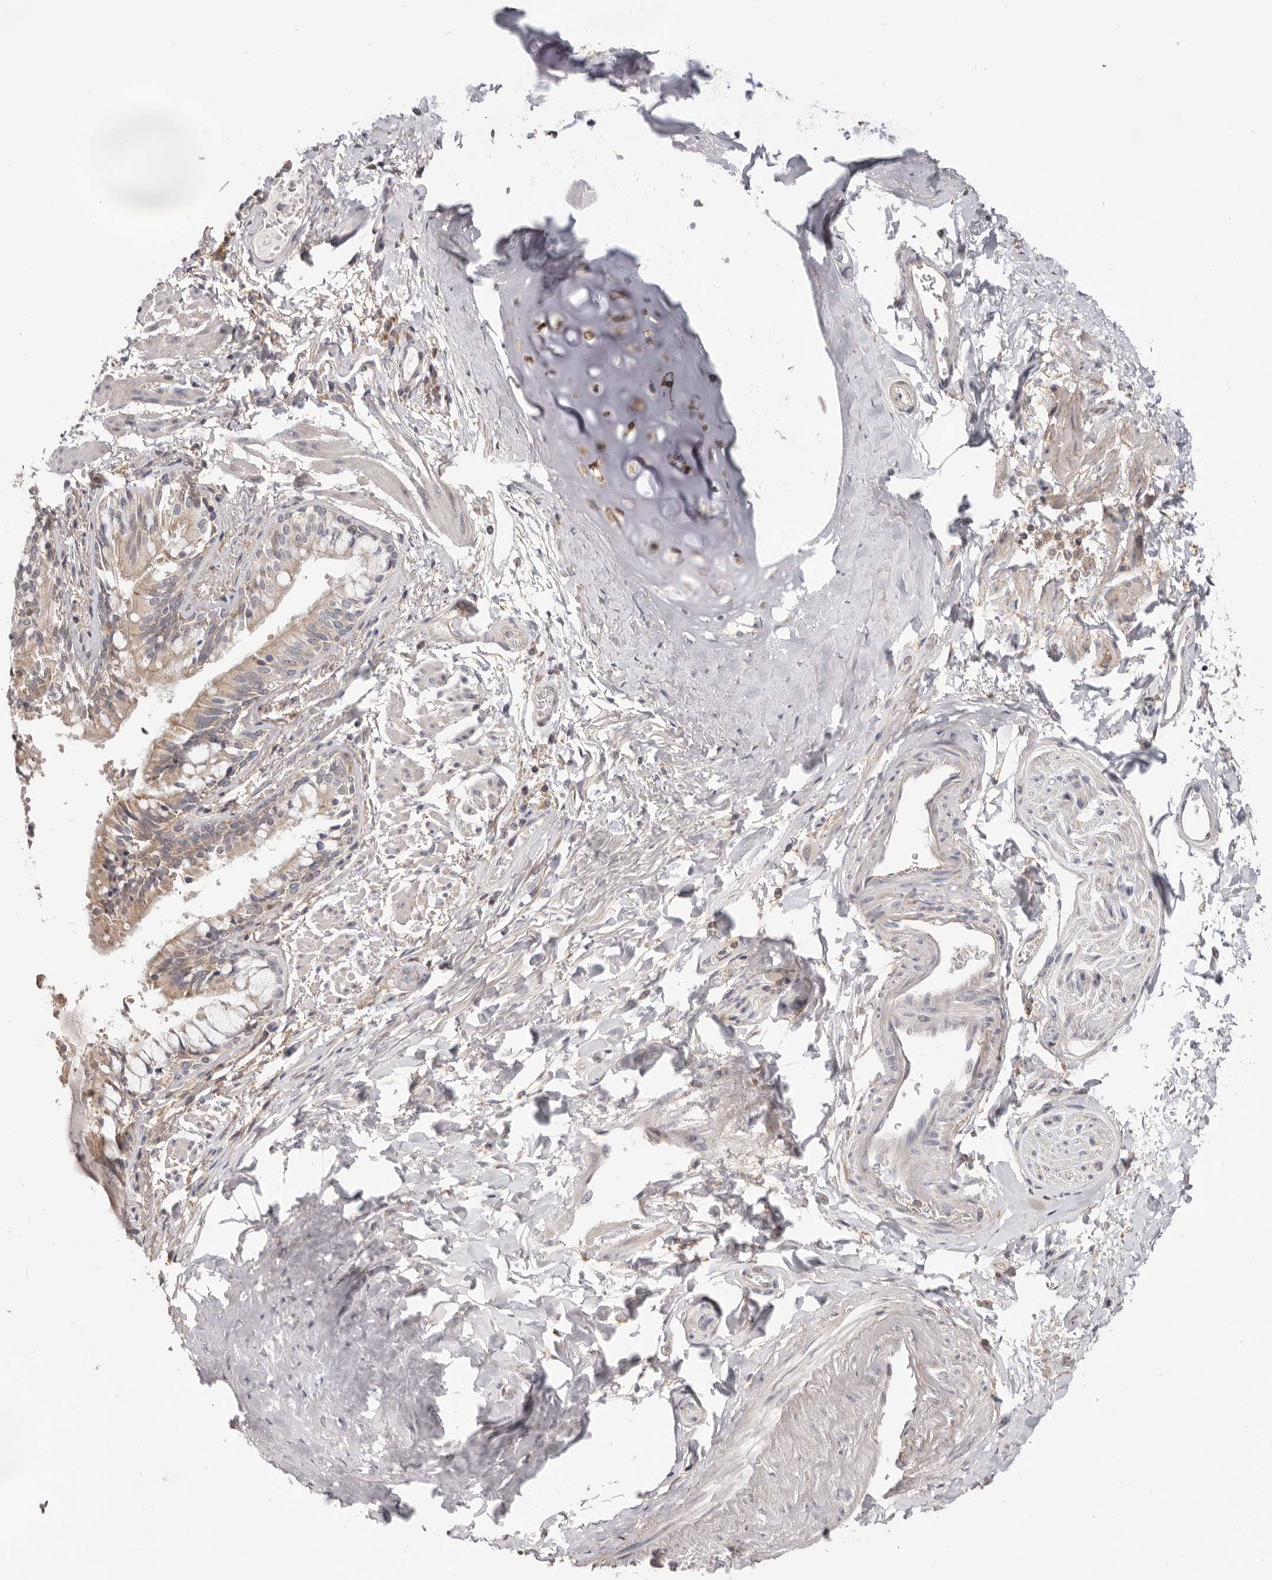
{"staining": {"intensity": "moderate", "quantity": "25%-75%", "location": "cytoplasmic/membranous"}, "tissue": "bronchus", "cell_type": "Respiratory epithelial cells", "image_type": "normal", "snomed": [{"axis": "morphology", "description": "Normal tissue, NOS"}, {"axis": "morphology", "description": "Inflammation, NOS"}, {"axis": "topography", "description": "Lung"}], "caption": "IHC of benign bronchus reveals medium levels of moderate cytoplasmic/membranous staining in approximately 25%-75% of respiratory epithelial cells.", "gene": "LRP6", "patient": {"sex": "female", "age": 46}}